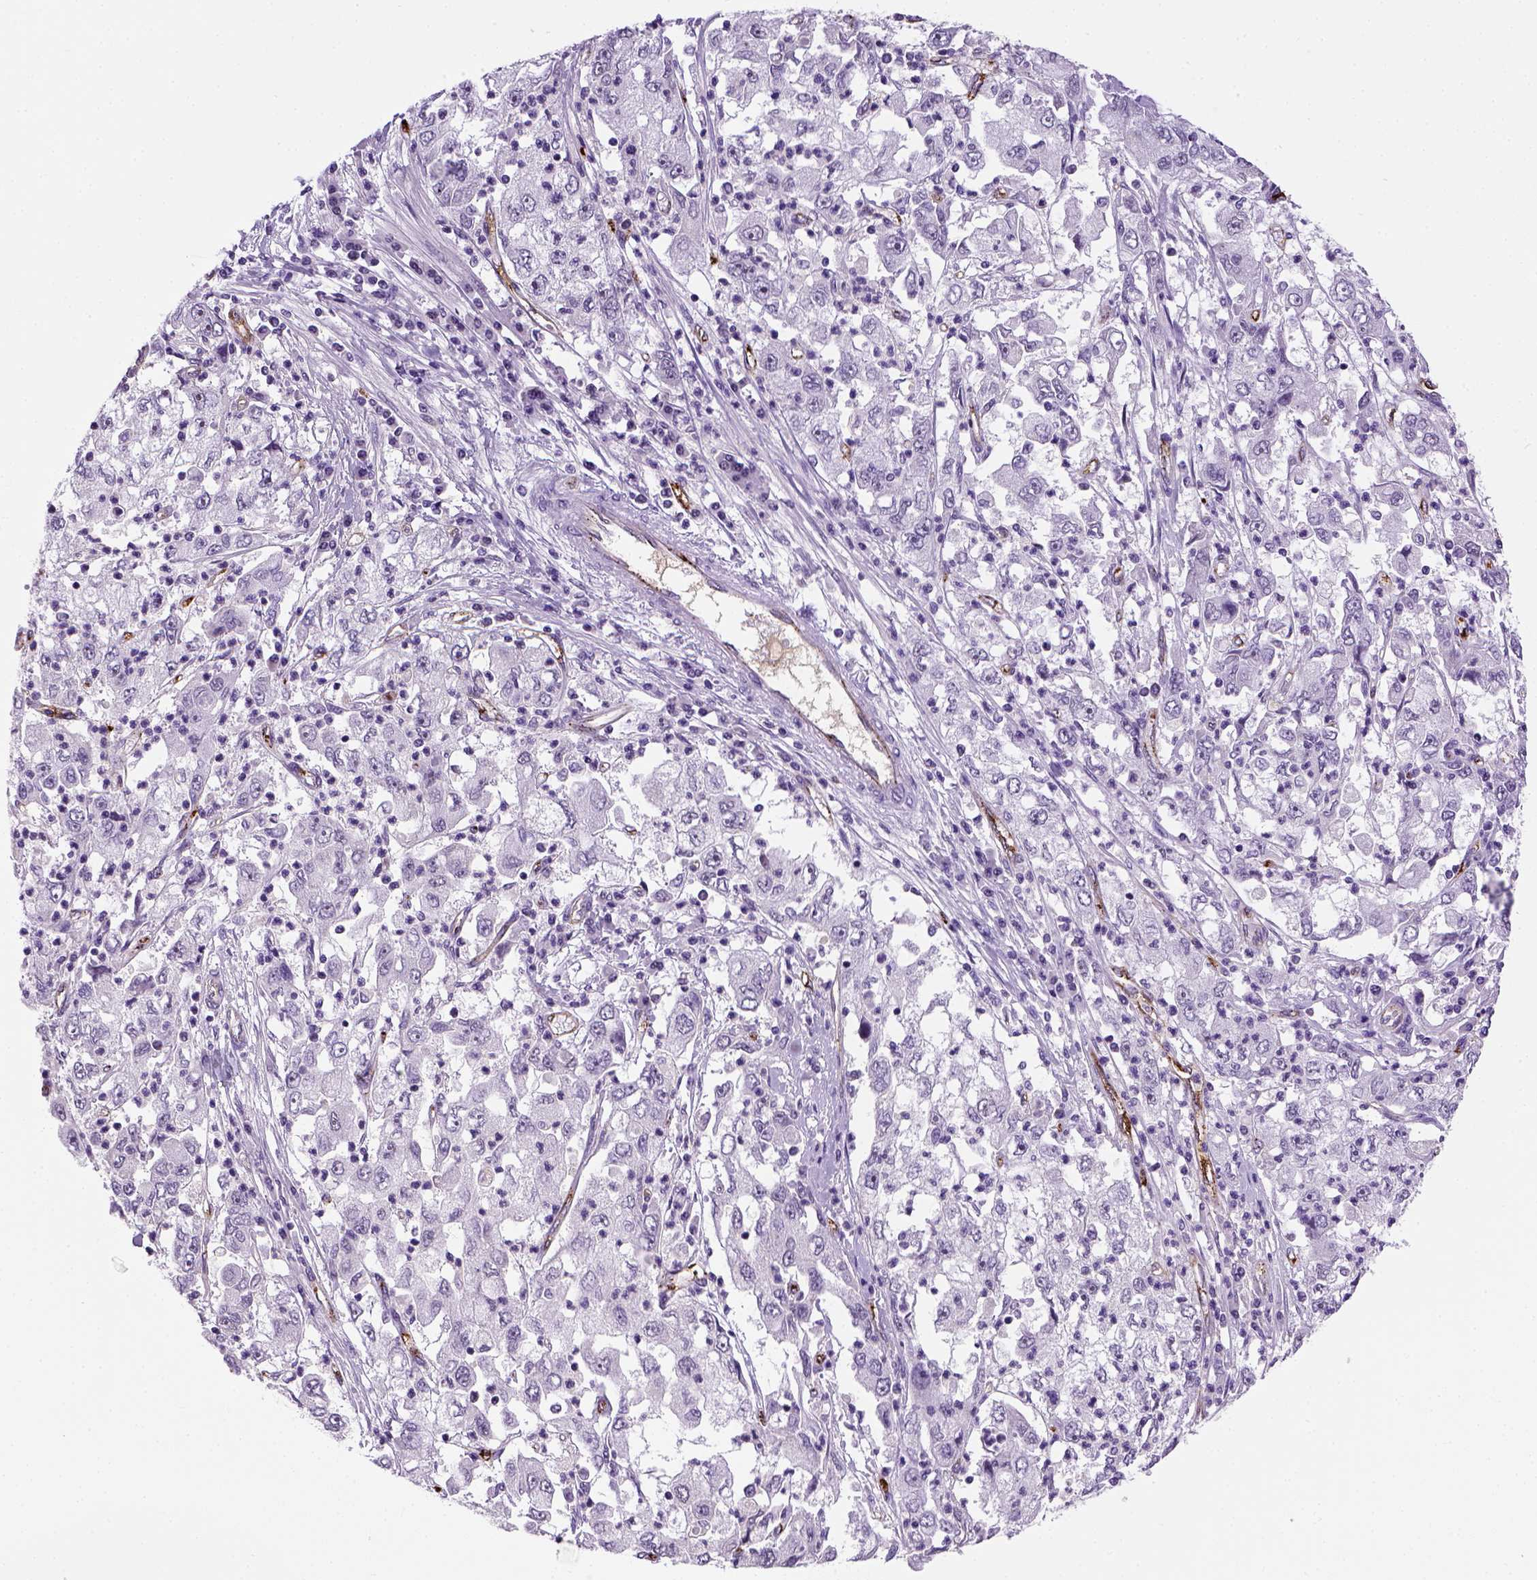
{"staining": {"intensity": "negative", "quantity": "none", "location": "none"}, "tissue": "cervical cancer", "cell_type": "Tumor cells", "image_type": "cancer", "snomed": [{"axis": "morphology", "description": "Squamous cell carcinoma, NOS"}, {"axis": "topography", "description": "Cervix"}], "caption": "Cervical cancer stained for a protein using IHC demonstrates no staining tumor cells.", "gene": "VWF", "patient": {"sex": "female", "age": 36}}